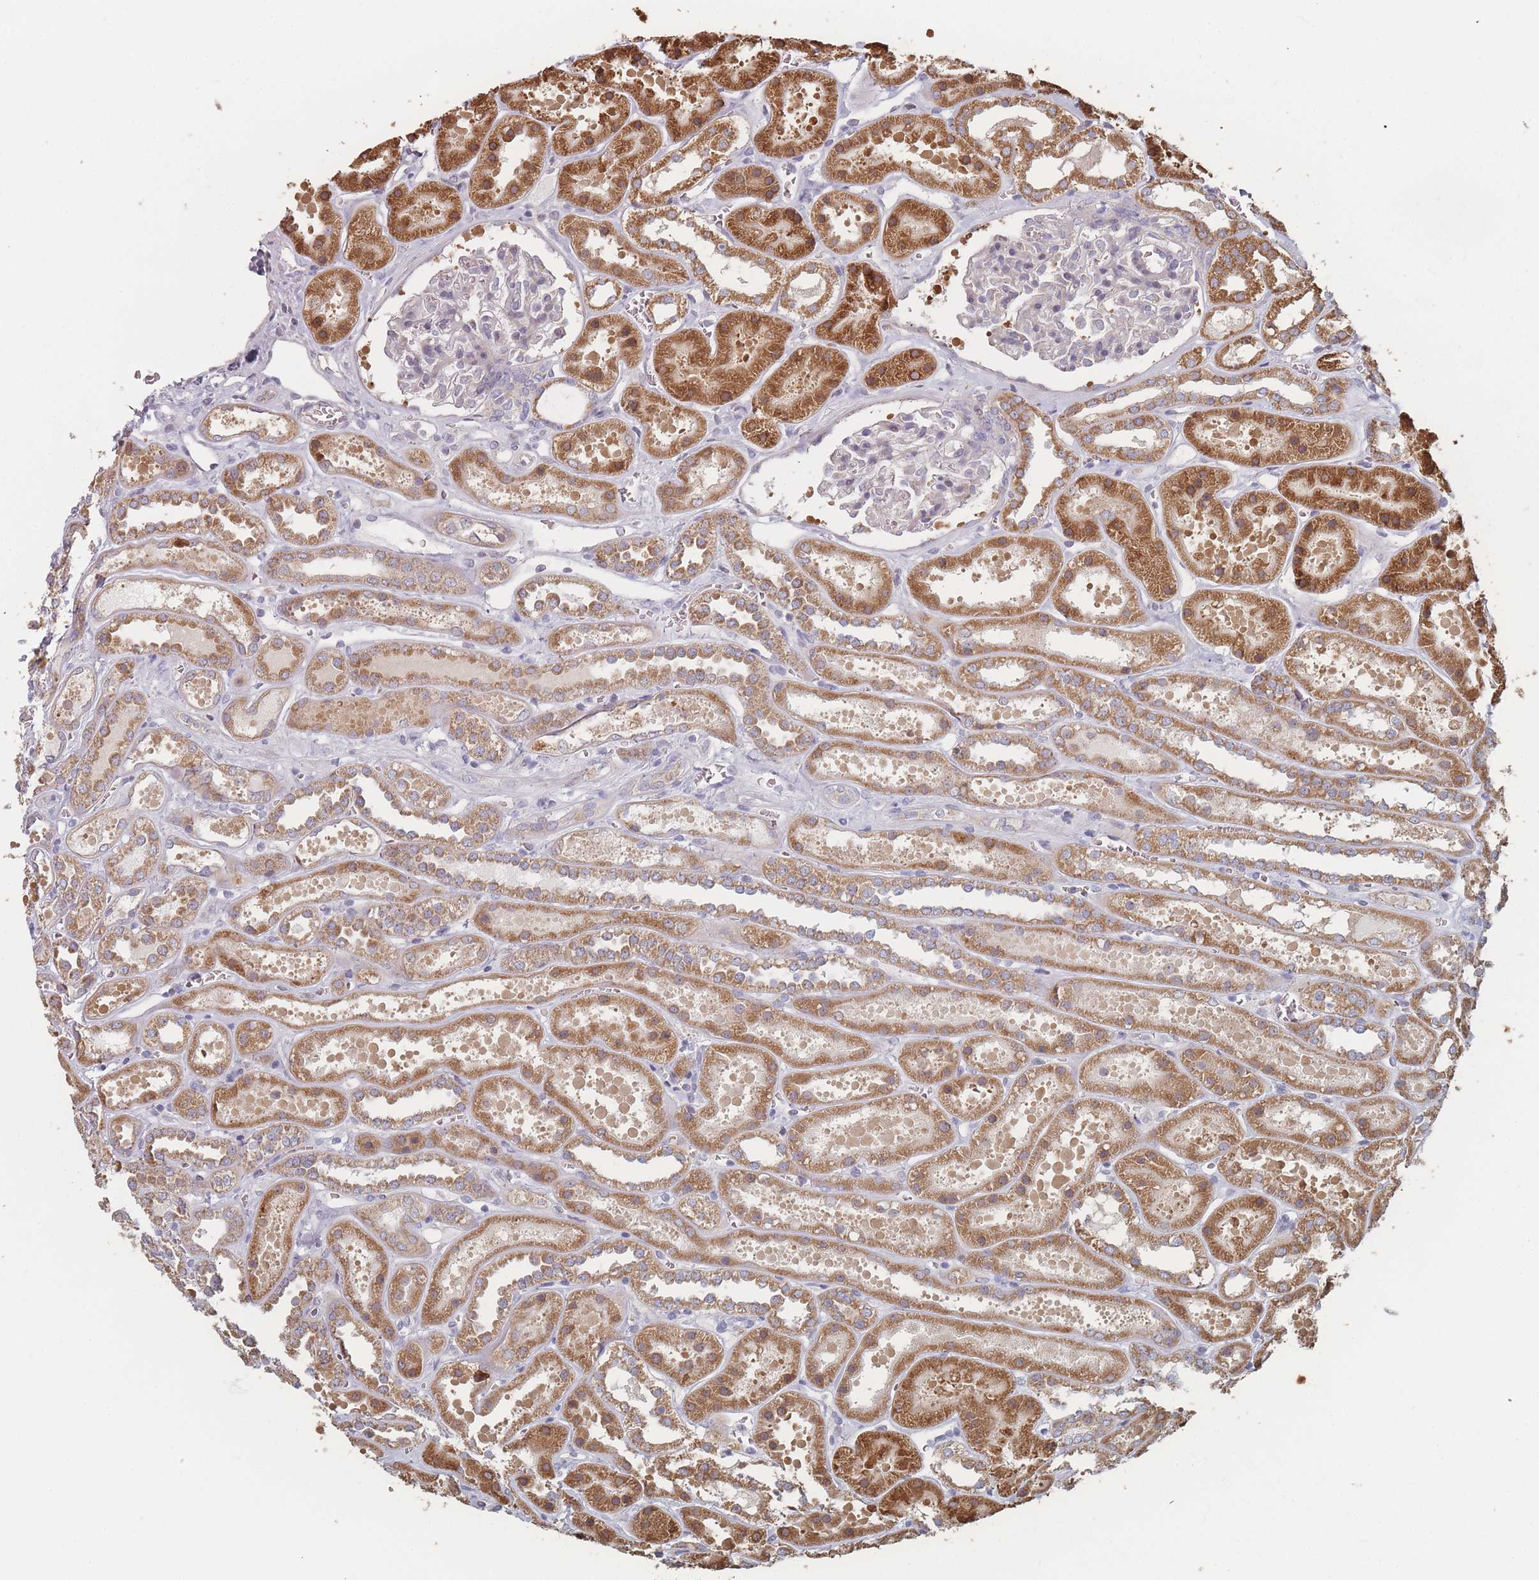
{"staining": {"intensity": "negative", "quantity": "none", "location": "none"}, "tissue": "kidney", "cell_type": "Cells in glomeruli", "image_type": "normal", "snomed": [{"axis": "morphology", "description": "Normal tissue, NOS"}, {"axis": "topography", "description": "Kidney"}], "caption": "Human kidney stained for a protein using immunohistochemistry exhibits no expression in cells in glomeruli.", "gene": "PSMB3", "patient": {"sex": "female", "age": 41}}